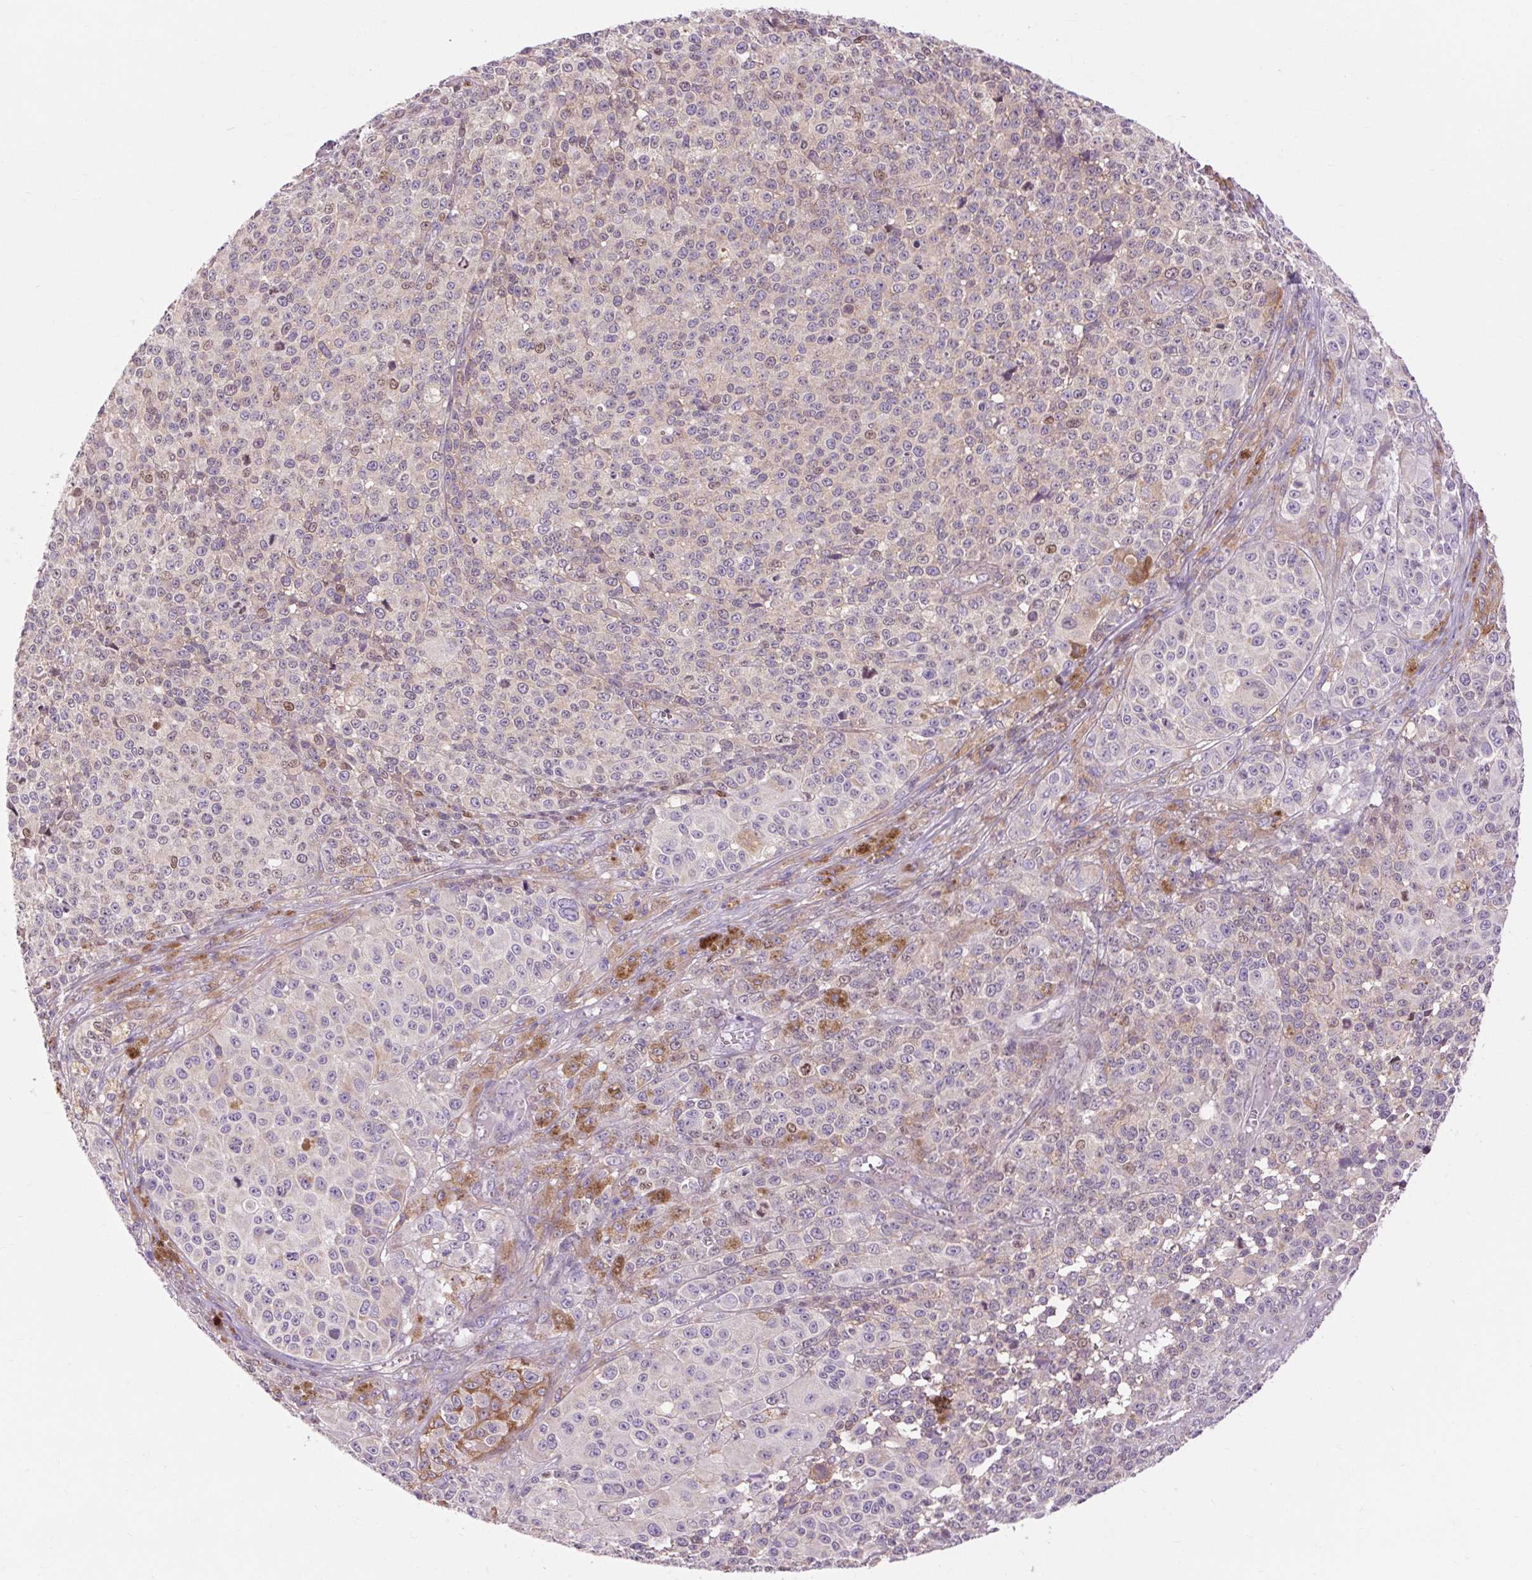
{"staining": {"intensity": "negative", "quantity": "none", "location": "none"}, "tissue": "melanoma", "cell_type": "Tumor cells", "image_type": "cancer", "snomed": [{"axis": "morphology", "description": "Malignant melanoma, NOS"}, {"axis": "topography", "description": "Skin"}], "caption": "Tumor cells show no significant positivity in malignant melanoma.", "gene": "SOWAHC", "patient": {"sex": "female", "age": 58}}